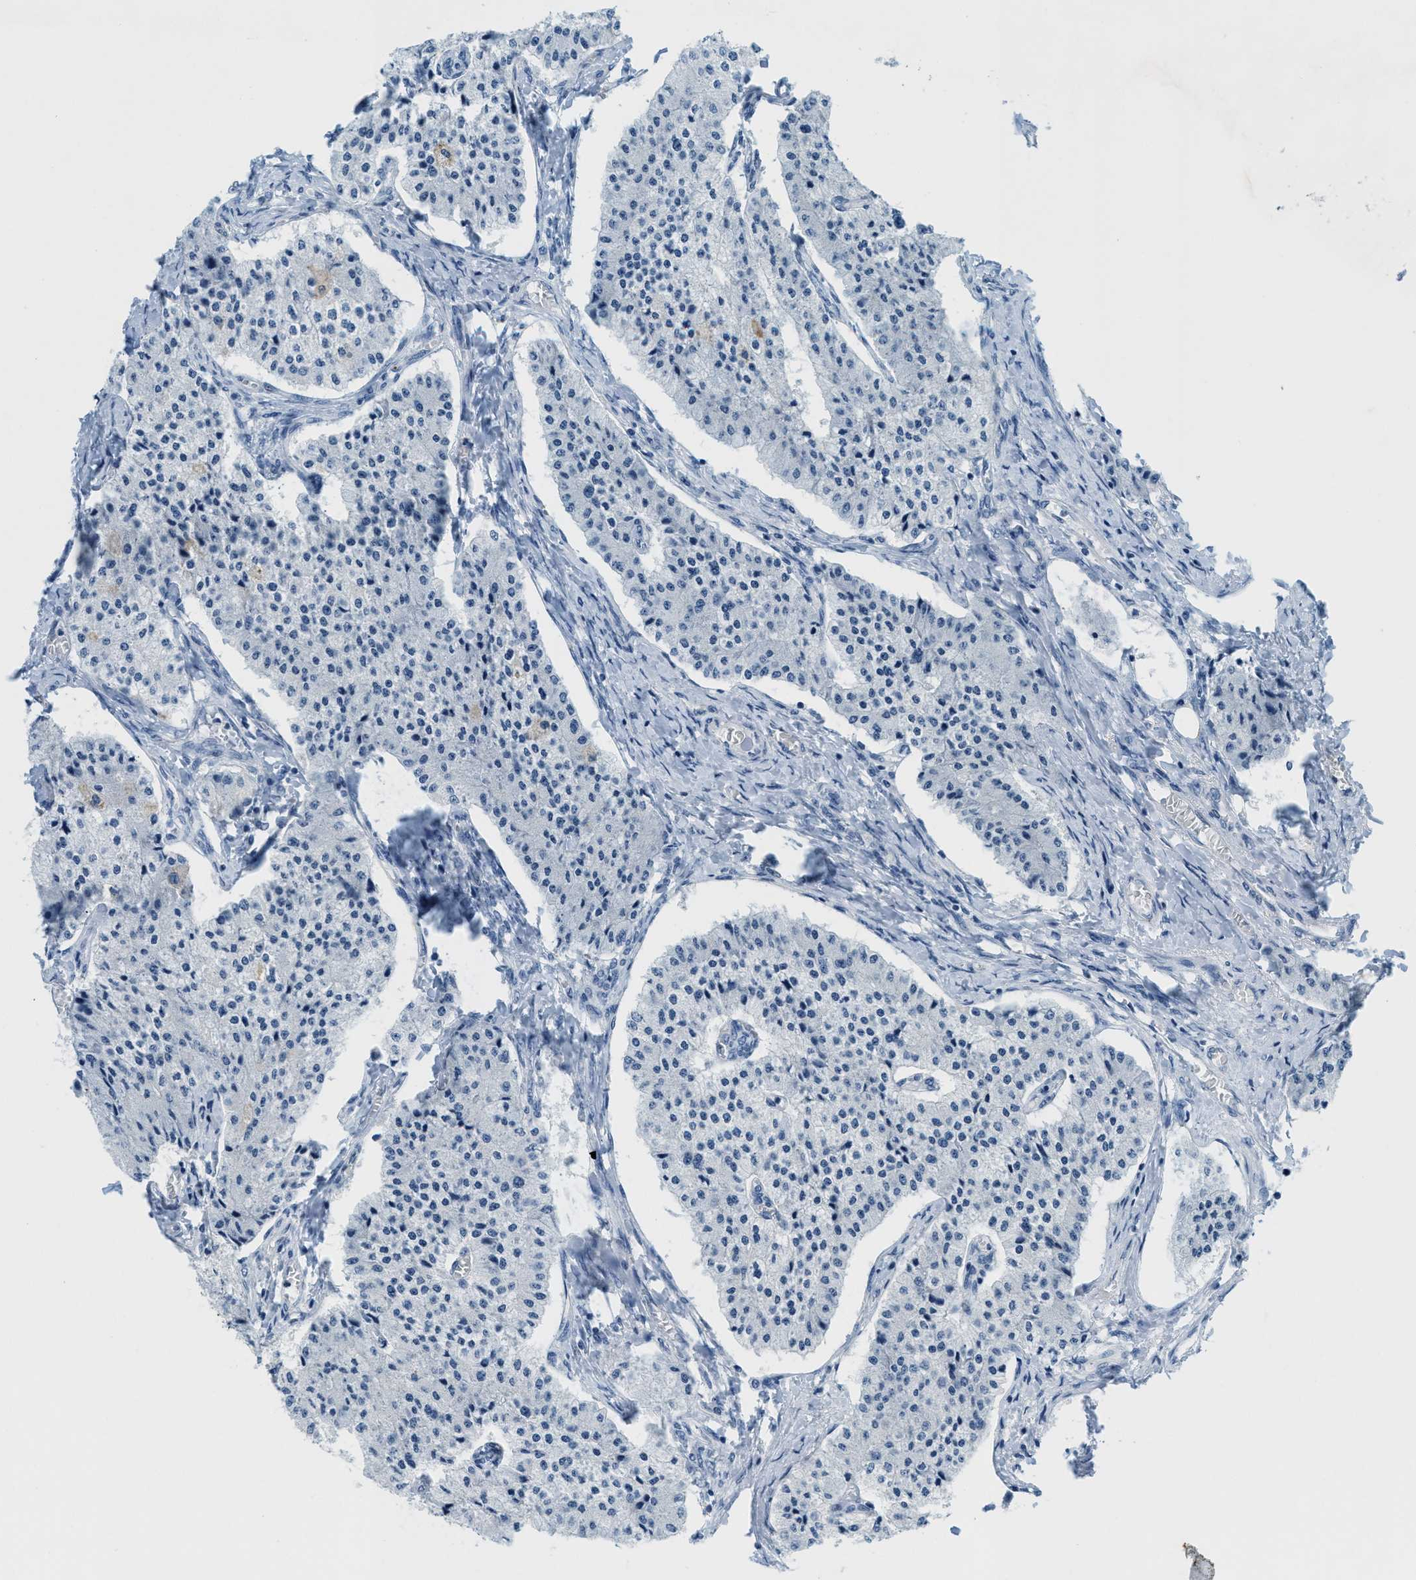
{"staining": {"intensity": "negative", "quantity": "none", "location": "none"}, "tissue": "carcinoid", "cell_type": "Tumor cells", "image_type": "cancer", "snomed": [{"axis": "morphology", "description": "Carcinoid, malignant, NOS"}, {"axis": "topography", "description": "Colon"}], "caption": "Immunohistochemistry (IHC) of human malignant carcinoid demonstrates no staining in tumor cells.", "gene": "GPM6A", "patient": {"sex": "female", "age": 52}}